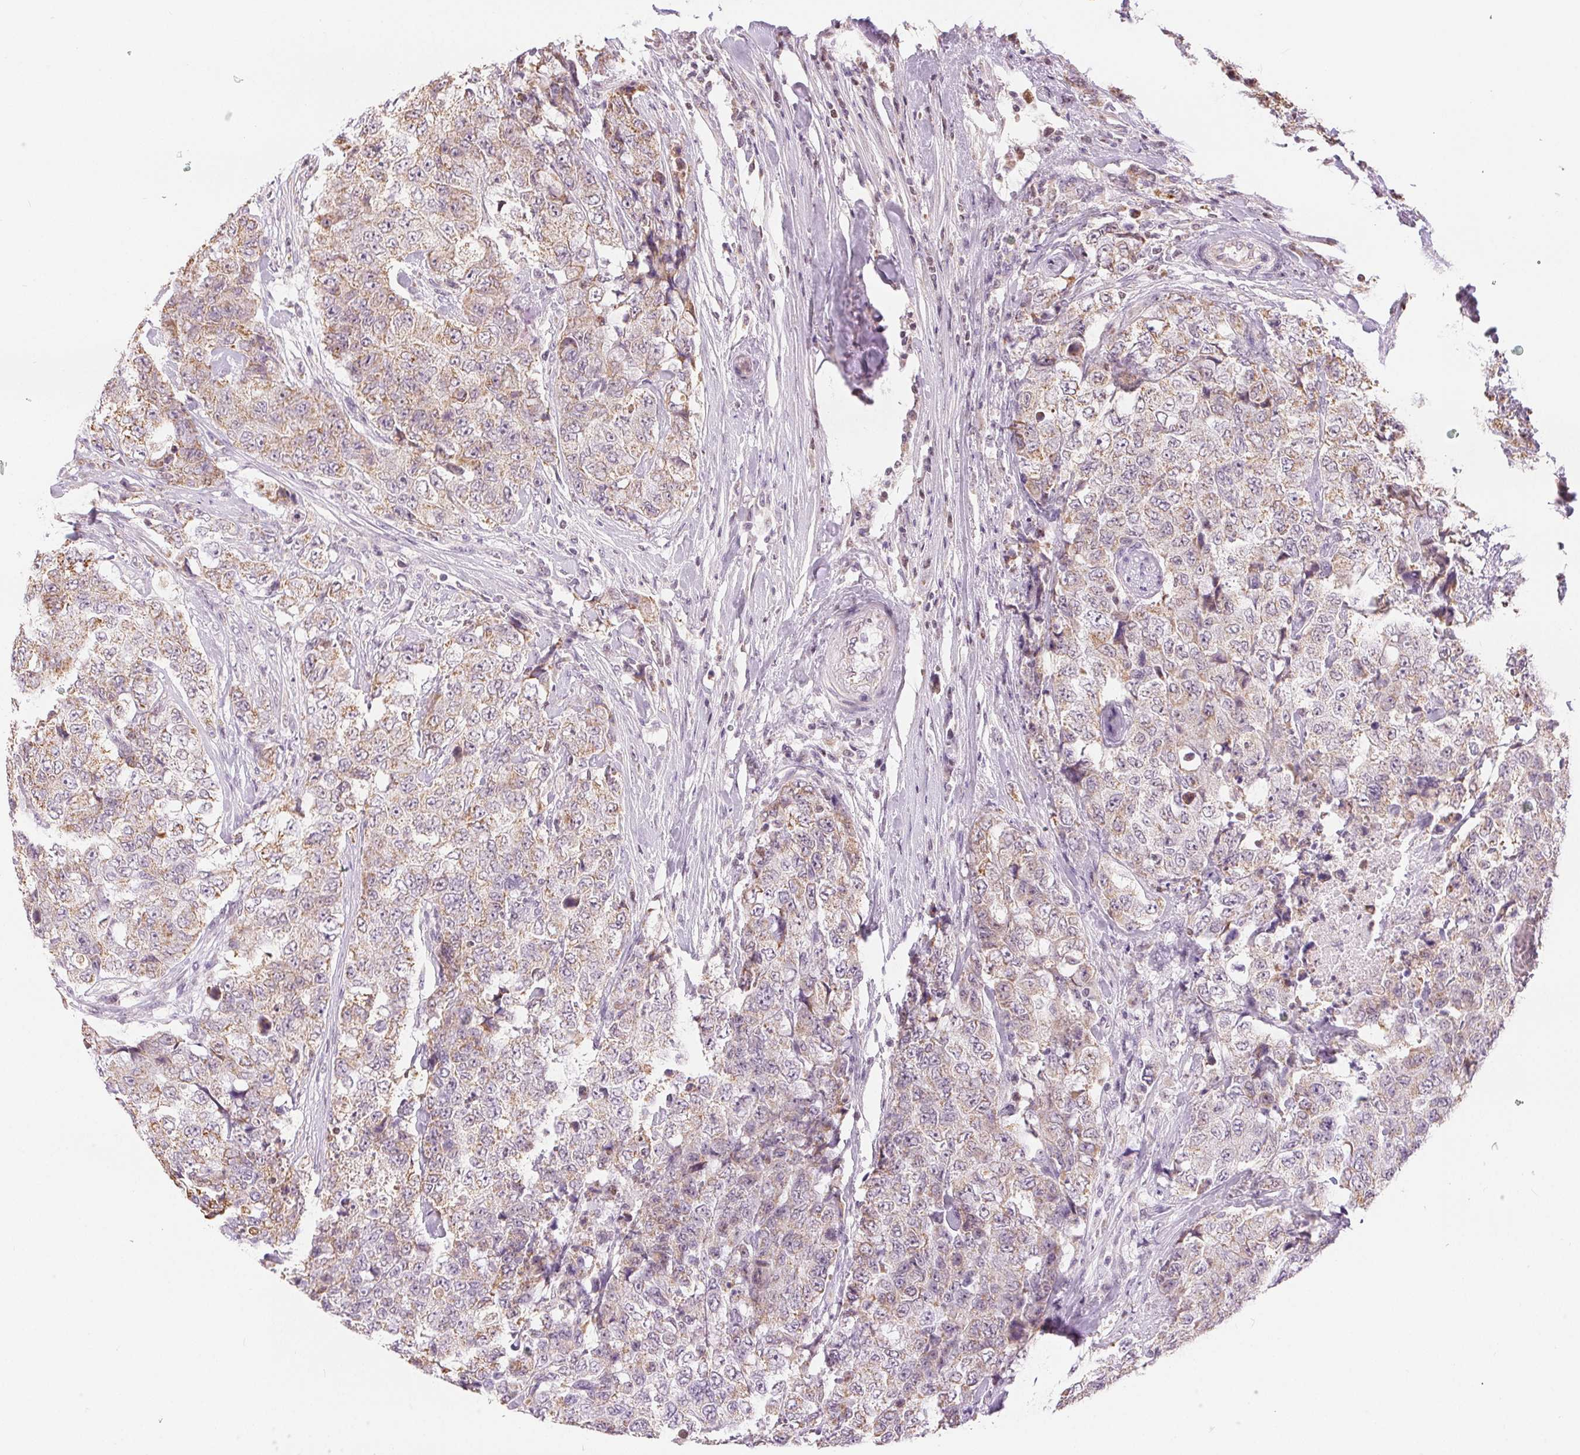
{"staining": {"intensity": "weak", "quantity": "25%-75%", "location": "cytoplasmic/membranous"}, "tissue": "urothelial cancer", "cell_type": "Tumor cells", "image_type": "cancer", "snomed": [{"axis": "morphology", "description": "Urothelial carcinoma, High grade"}, {"axis": "topography", "description": "Urinary bladder"}], "caption": "An image of human urothelial carcinoma (high-grade) stained for a protein reveals weak cytoplasmic/membranous brown staining in tumor cells.", "gene": "POU2F2", "patient": {"sex": "female", "age": 78}}